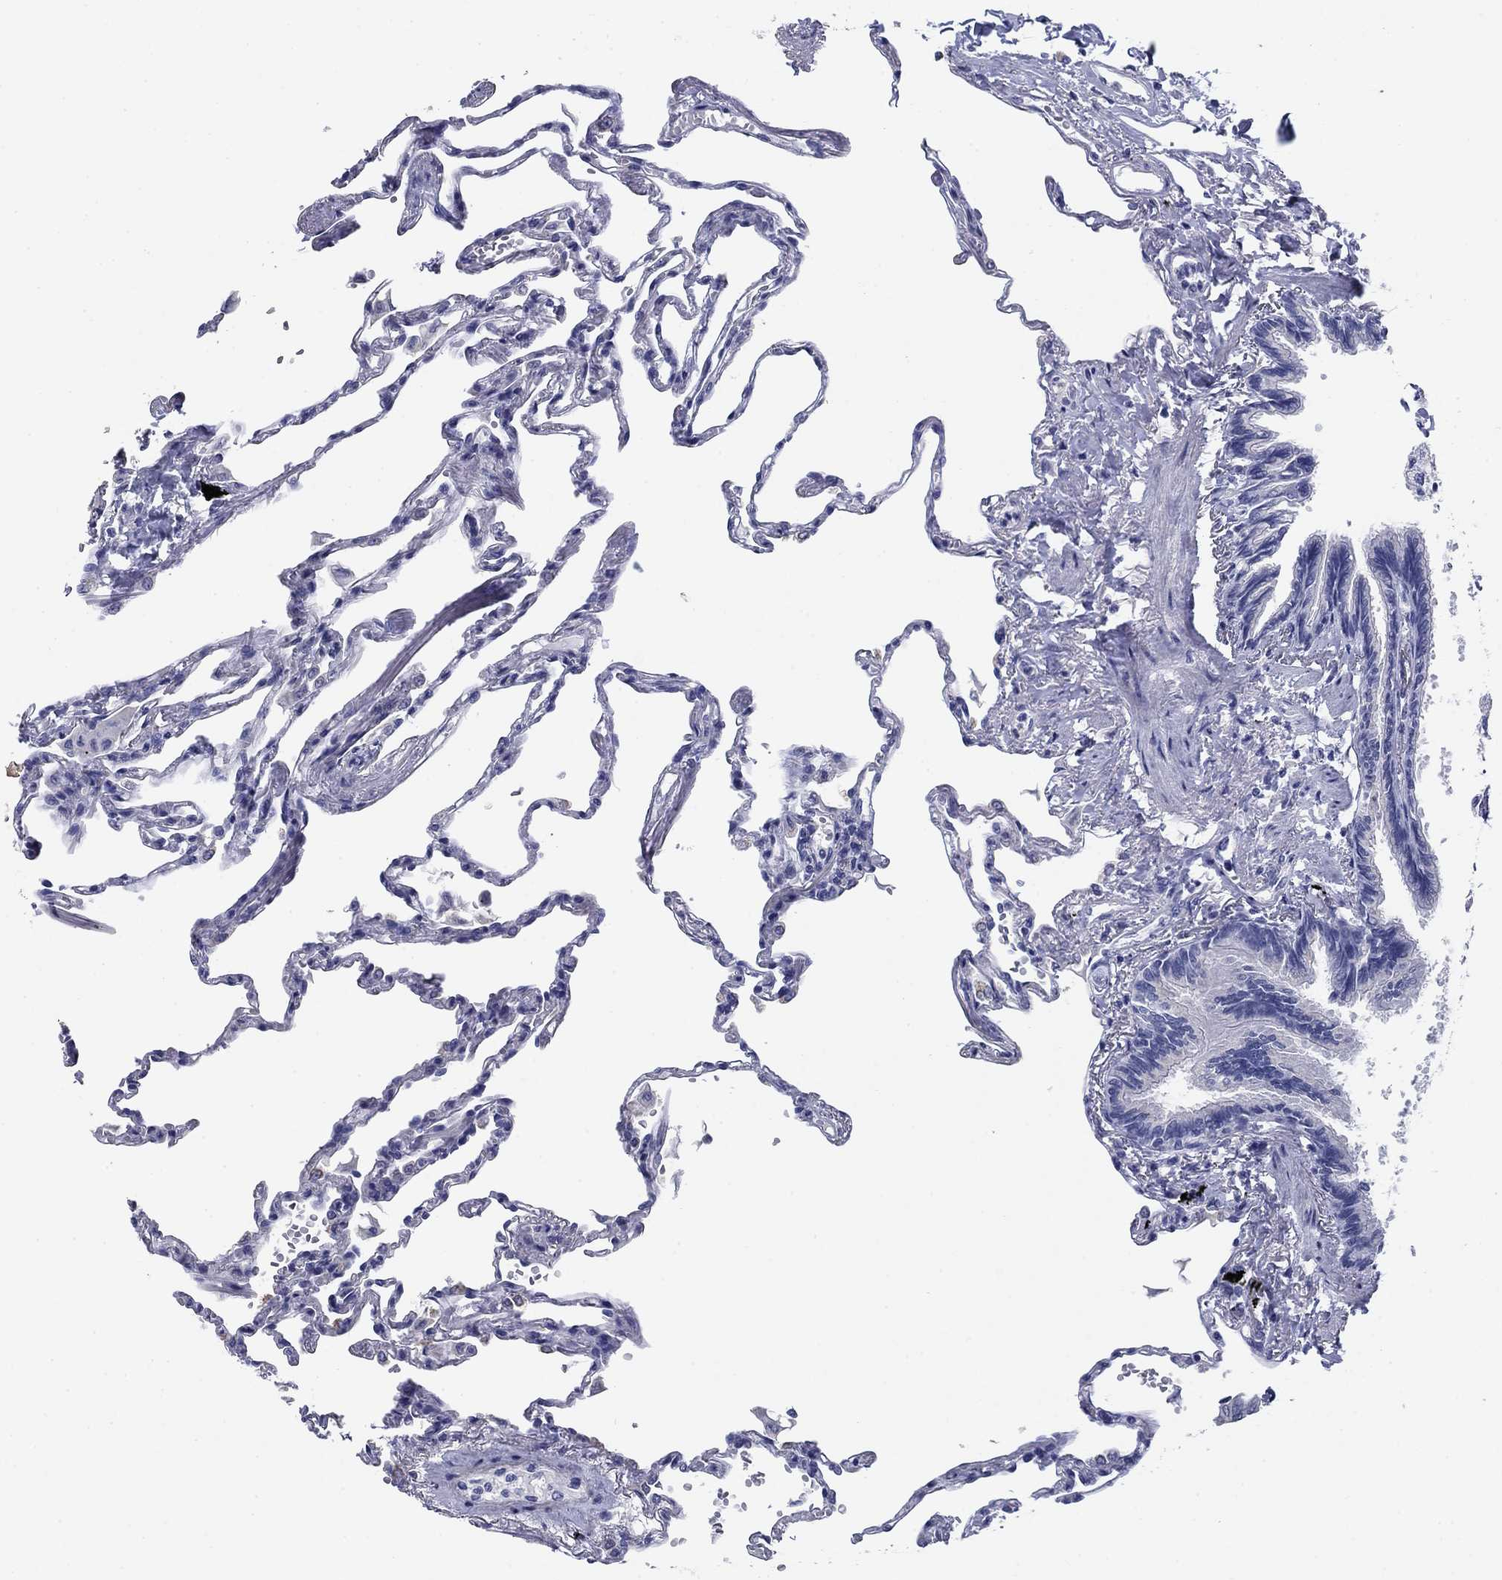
{"staining": {"intensity": "negative", "quantity": "none", "location": "none"}, "tissue": "lung", "cell_type": "Alveolar cells", "image_type": "normal", "snomed": [{"axis": "morphology", "description": "Normal tissue, NOS"}, {"axis": "topography", "description": "Lung"}], "caption": "Alveolar cells show no significant protein positivity in unremarkable lung. (DAB (3,3'-diaminobenzidine) IHC with hematoxylin counter stain).", "gene": "PRKCG", "patient": {"sex": "male", "age": 78}}